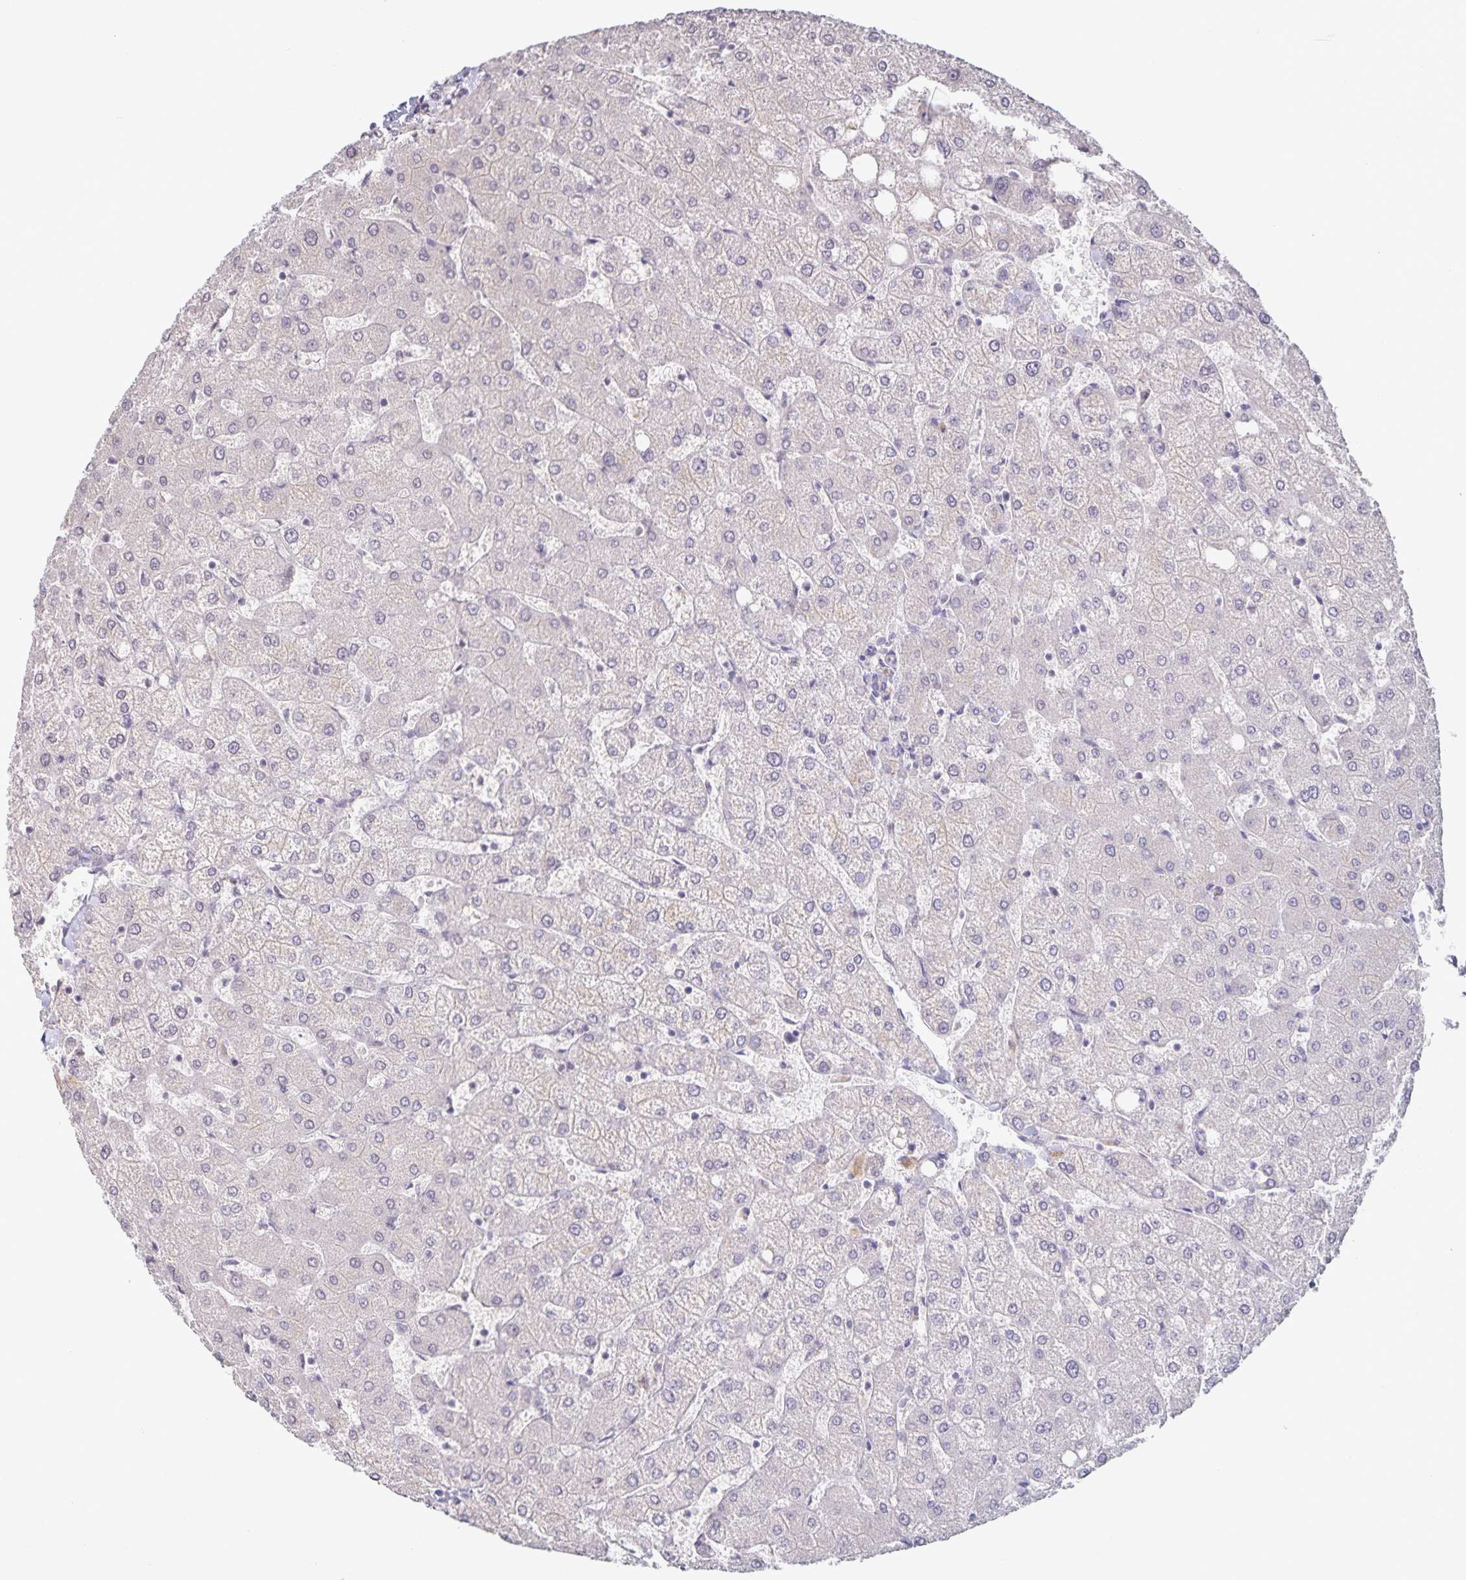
{"staining": {"intensity": "negative", "quantity": "none", "location": "none"}, "tissue": "liver", "cell_type": "Cholangiocytes", "image_type": "normal", "snomed": [{"axis": "morphology", "description": "Normal tissue, NOS"}, {"axis": "topography", "description": "Liver"}], "caption": "Human liver stained for a protein using immunohistochemistry shows no expression in cholangiocytes.", "gene": "INSL5", "patient": {"sex": "female", "age": 54}}